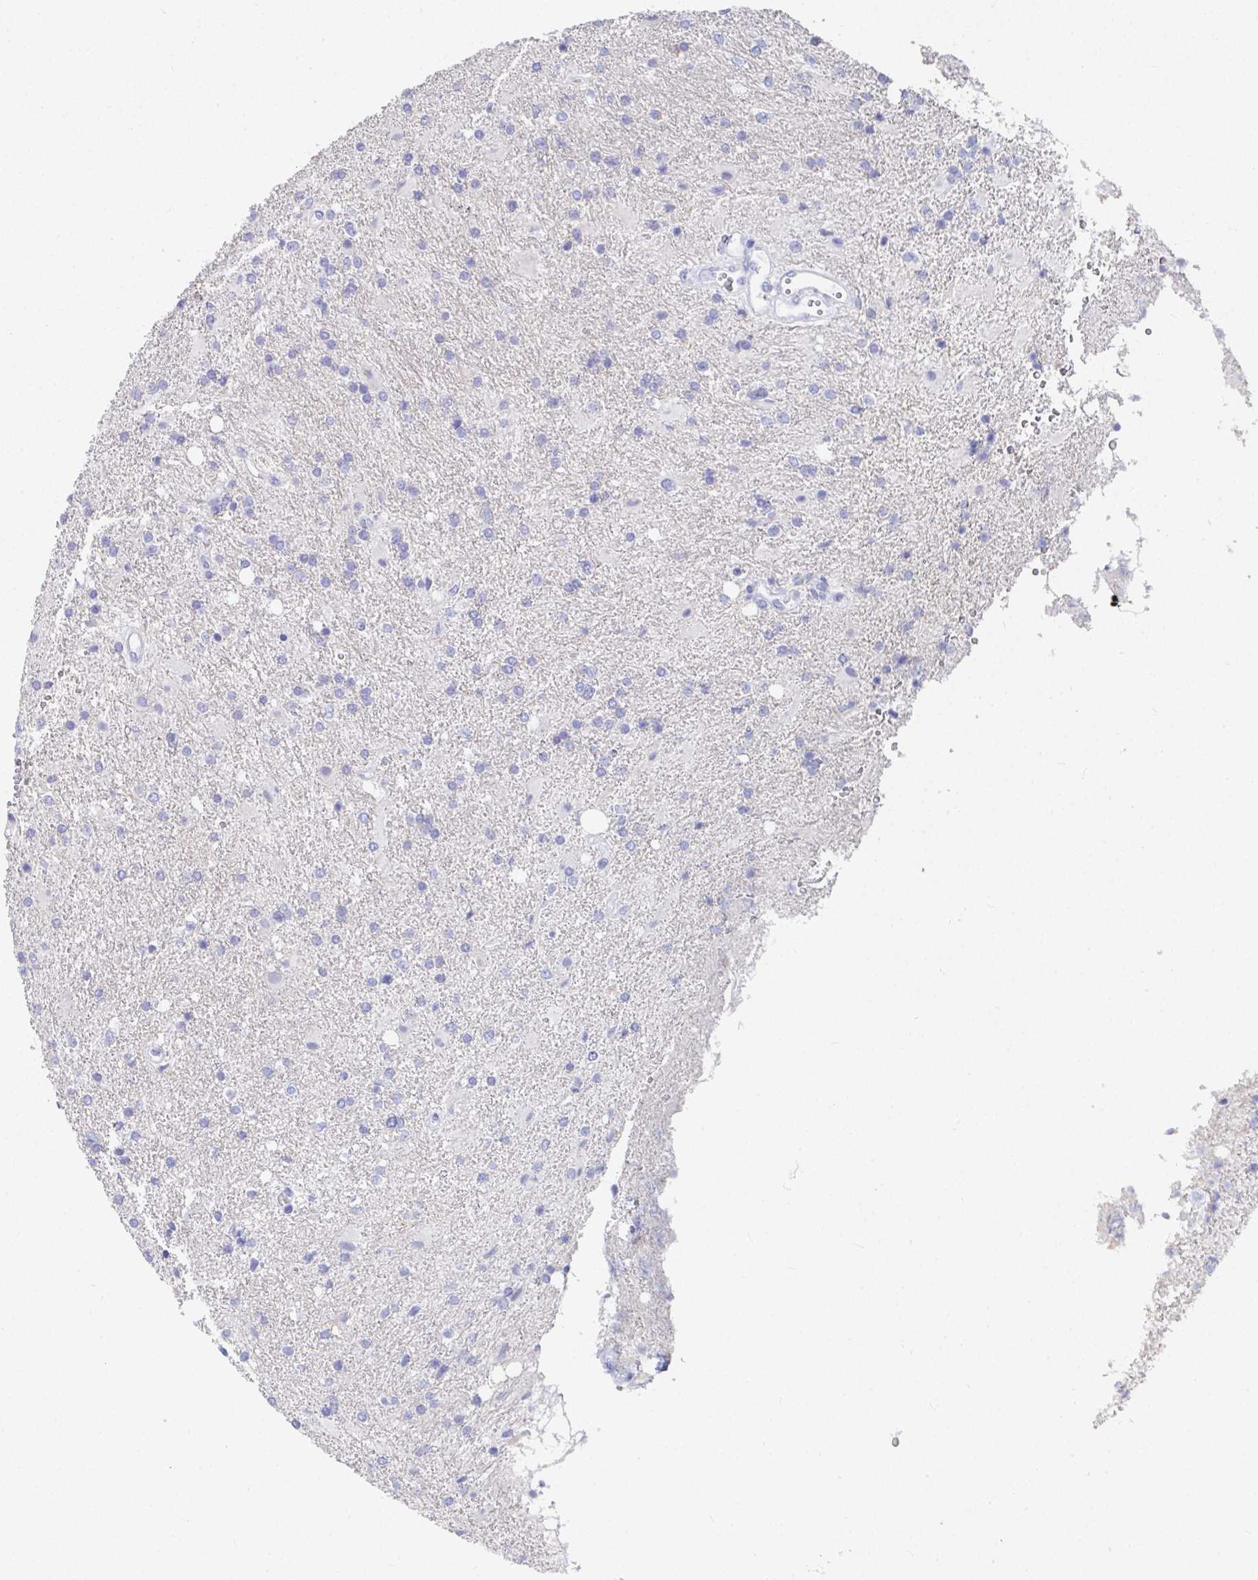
{"staining": {"intensity": "negative", "quantity": "none", "location": "none"}, "tissue": "glioma", "cell_type": "Tumor cells", "image_type": "cancer", "snomed": [{"axis": "morphology", "description": "Glioma, malignant, High grade"}, {"axis": "topography", "description": "Brain"}], "caption": "IHC photomicrograph of glioma stained for a protein (brown), which displays no positivity in tumor cells.", "gene": "GRIA1", "patient": {"sex": "male", "age": 56}}